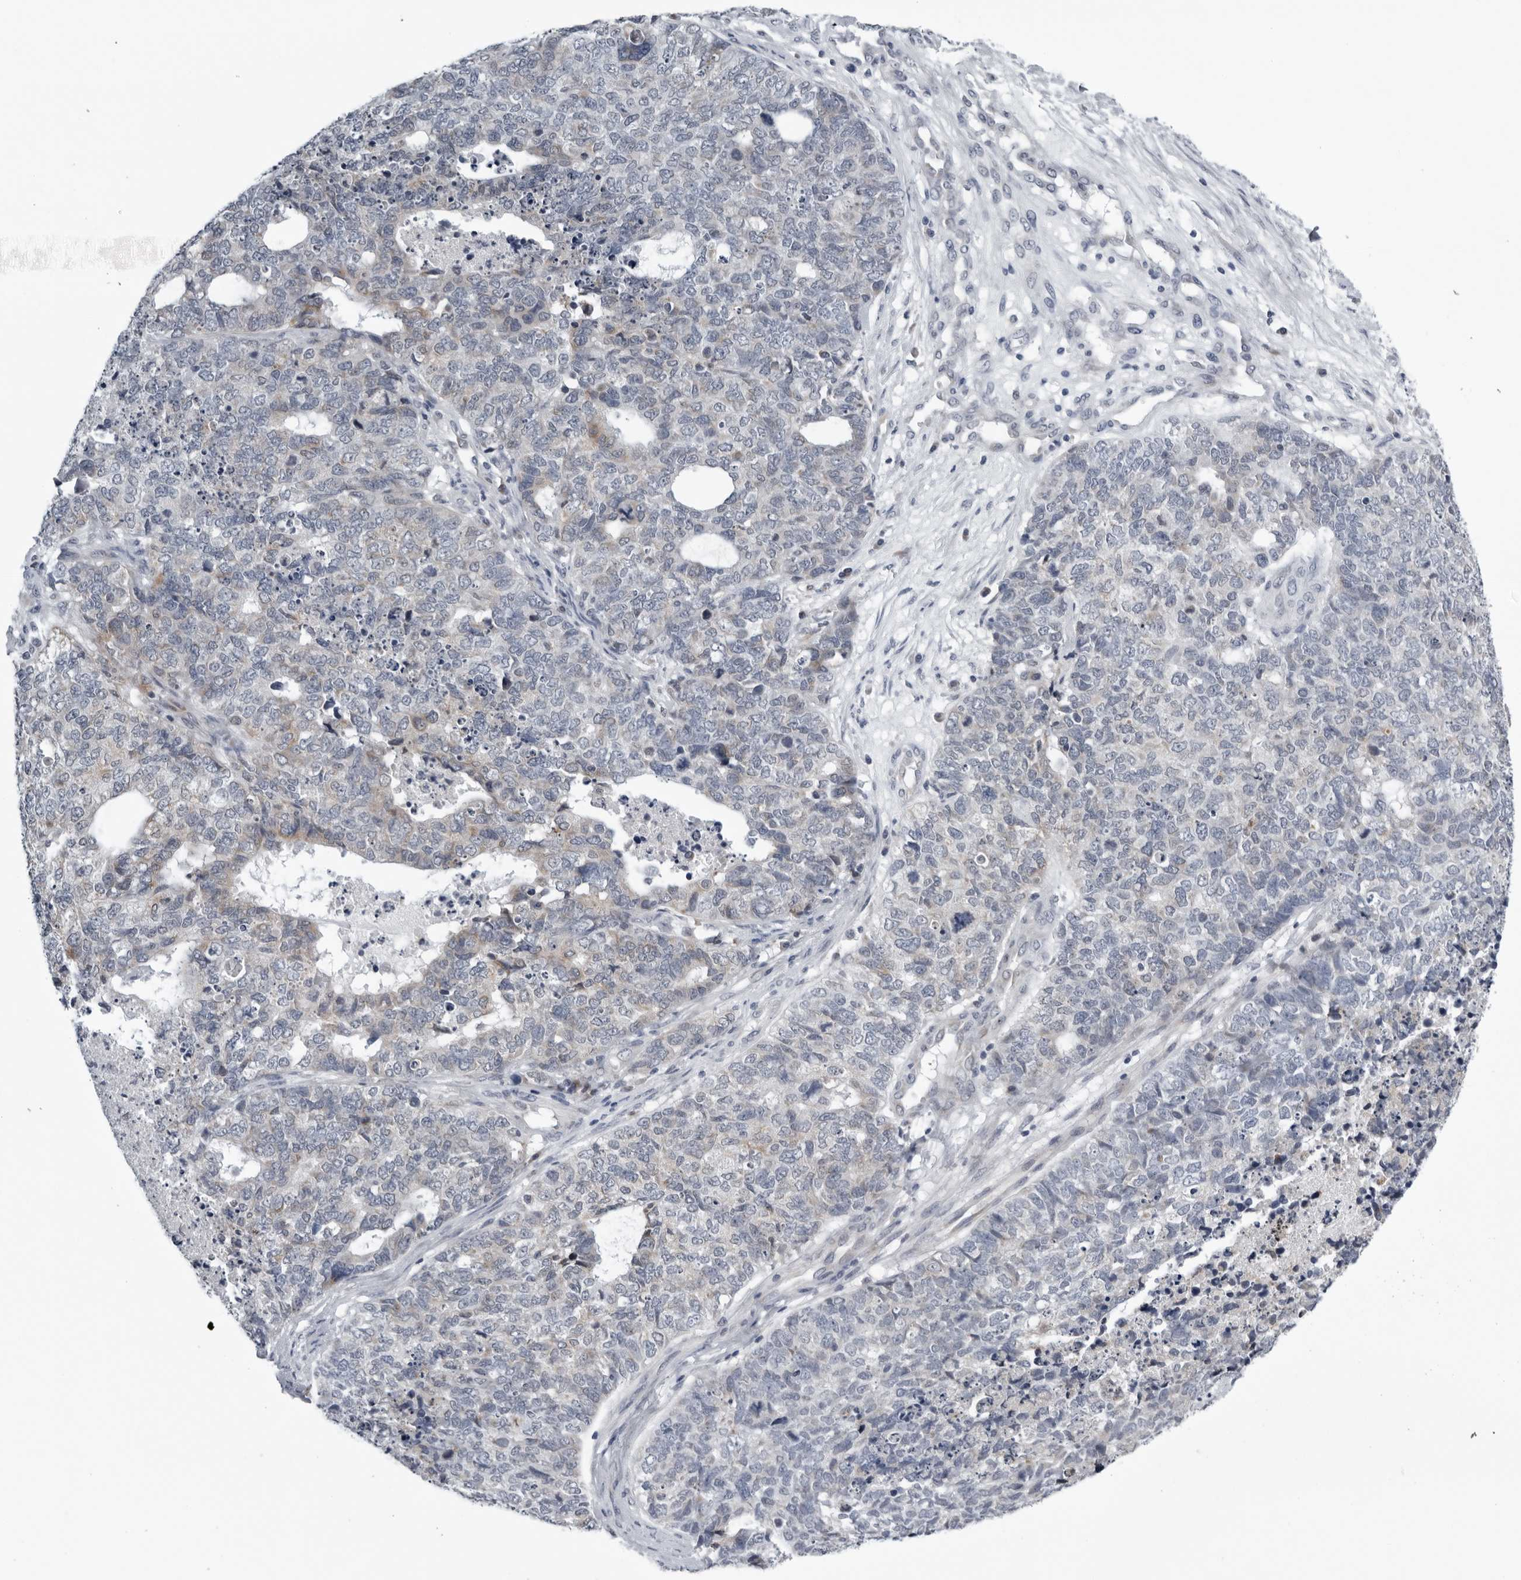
{"staining": {"intensity": "negative", "quantity": "none", "location": "none"}, "tissue": "cervical cancer", "cell_type": "Tumor cells", "image_type": "cancer", "snomed": [{"axis": "morphology", "description": "Squamous cell carcinoma, NOS"}, {"axis": "topography", "description": "Cervix"}], "caption": "An image of human cervical cancer is negative for staining in tumor cells. (Stains: DAB IHC with hematoxylin counter stain, Microscopy: brightfield microscopy at high magnification).", "gene": "CPT2", "patient": {"sex": "female", "age": 63}}